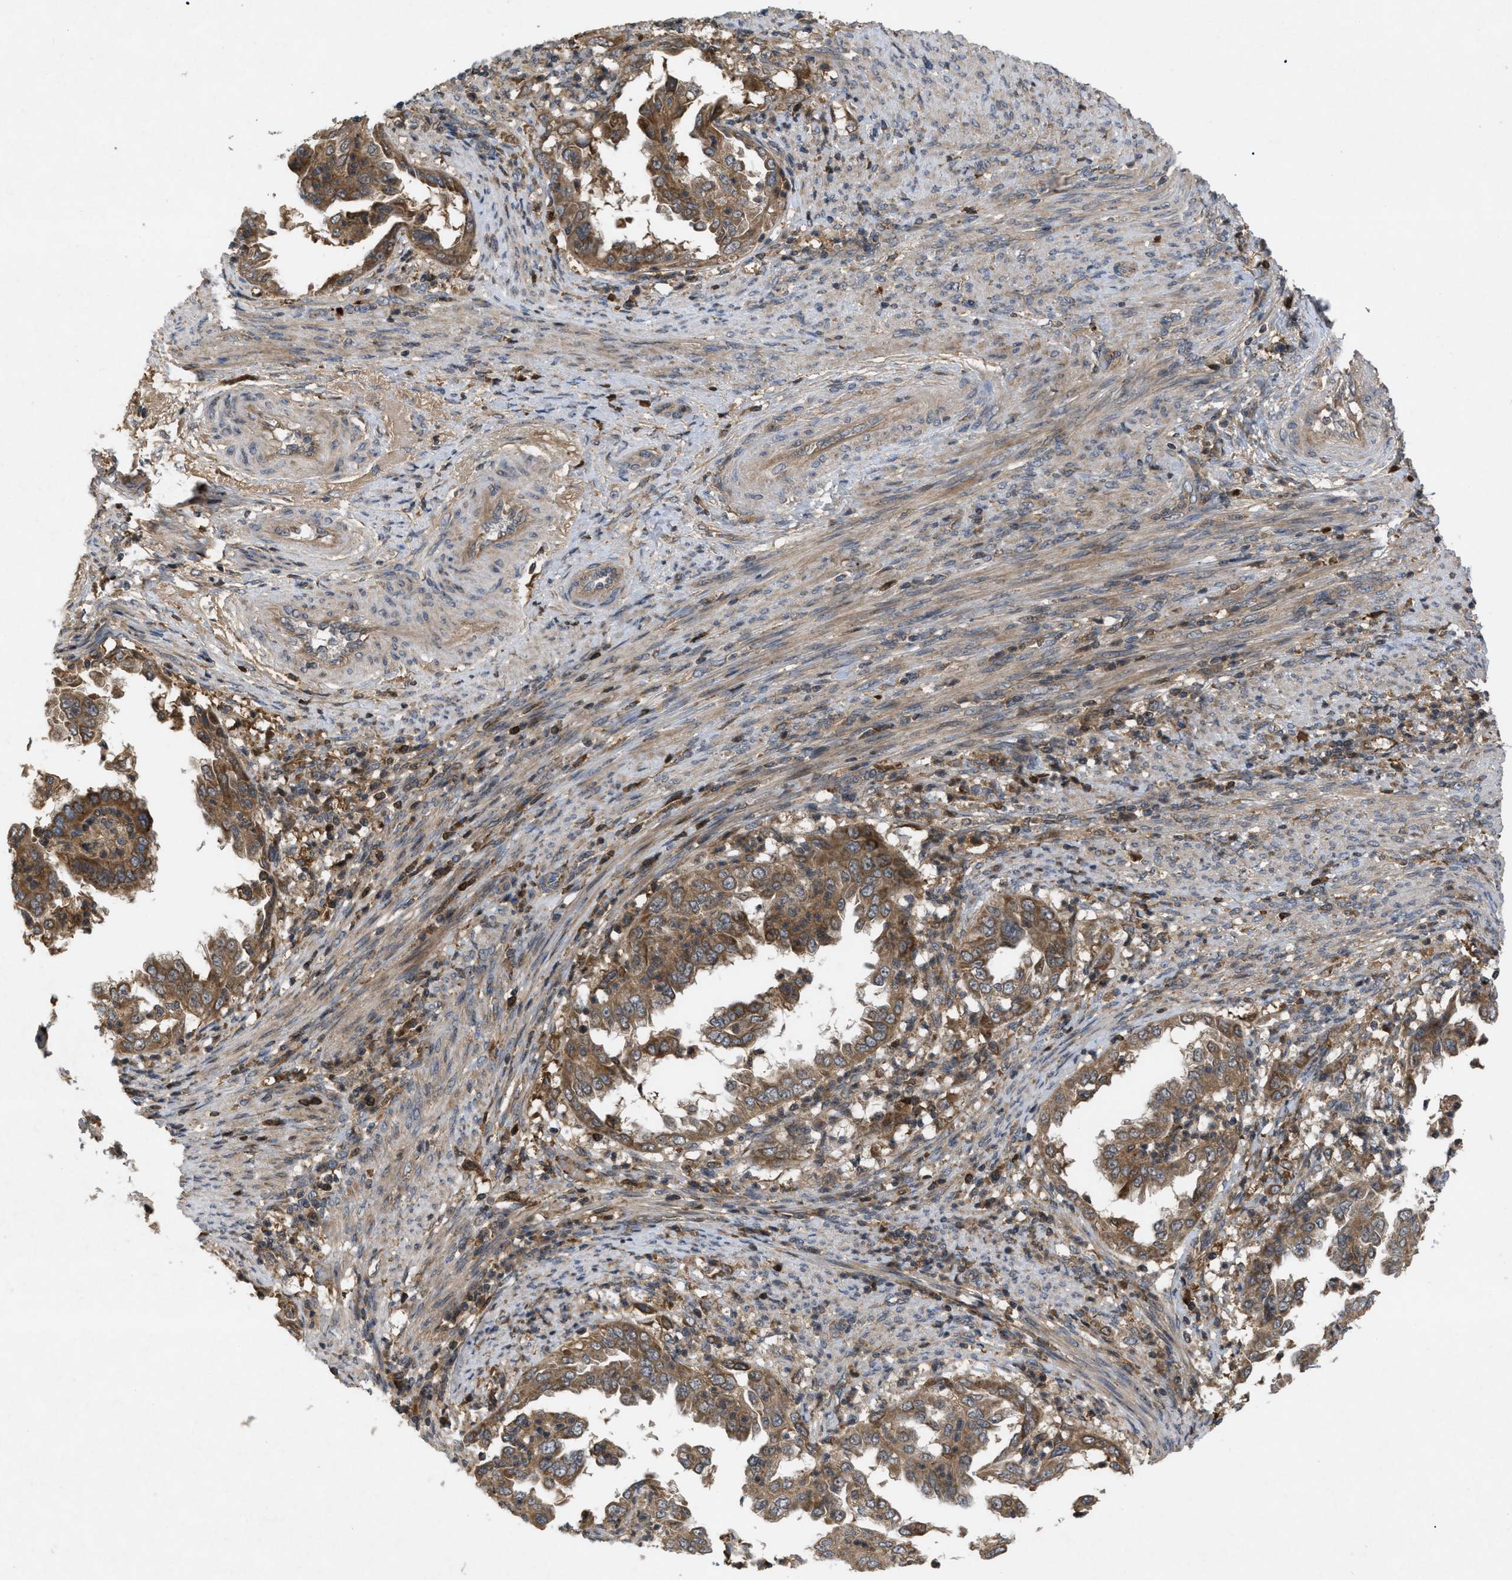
{"staining": {"intensity": "moderate", "quantity": ">75%", "location": "cytoplasmic/membranous"}, "tissue": "endometrial cancer", "cell_type": "Tumor cells", "image_type": "cancer", "snomed": [{"axis": "morphology", "description": "Adenocarcinoma, NOS"}, {"axis": "topography", "description": "Endometrium"}], "caption": "A brown stain labels moderate cytoplasmic/membranous positivity of a protein in endometrial cancer (adenocarcinoma) tumor cells.", "gene": "RAB2A", "patient": {"sex": "female", "age": 85}}